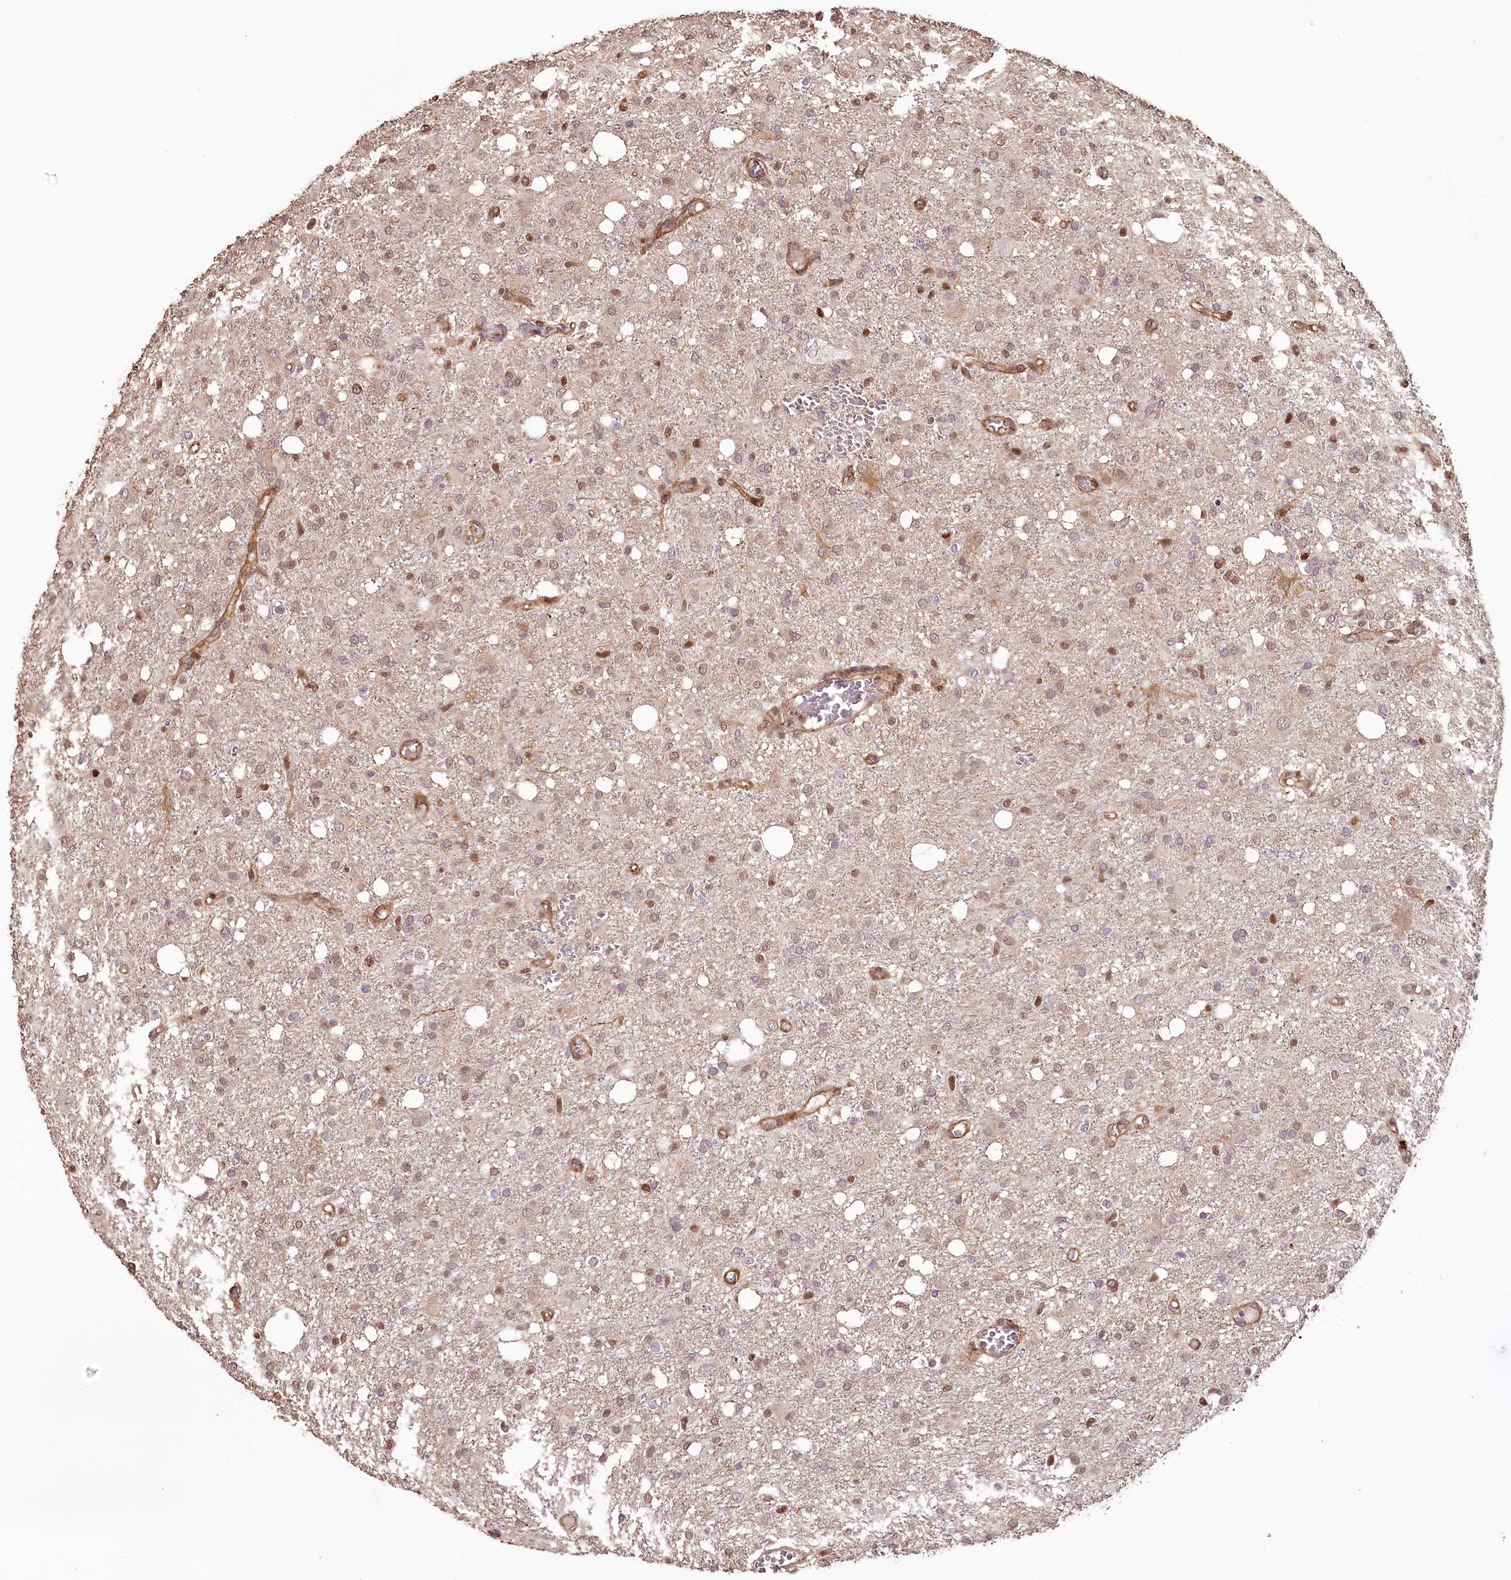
{"staining": {"intensity": "moderate", "quantity": "<25%", "location": "nuclear"}, "tissue": "glioma", "cell_type": "Tumor cells", "image_type": "cancer", "snomed": [{"axis": "morphology", "description": "Glioma, malignant, High grade"}, {"axis": "topography", "description": "Brain"}], "caption": "IHC histopathology image of neoplastic tissue: glioma stained using IHC displays low levels of moderate protein expression localized specifically in the nuclear of tumor cells, appearing as a nuclear brown color.", "gene": "KIF14", "patient": {"sex": "female", "age": 59}}